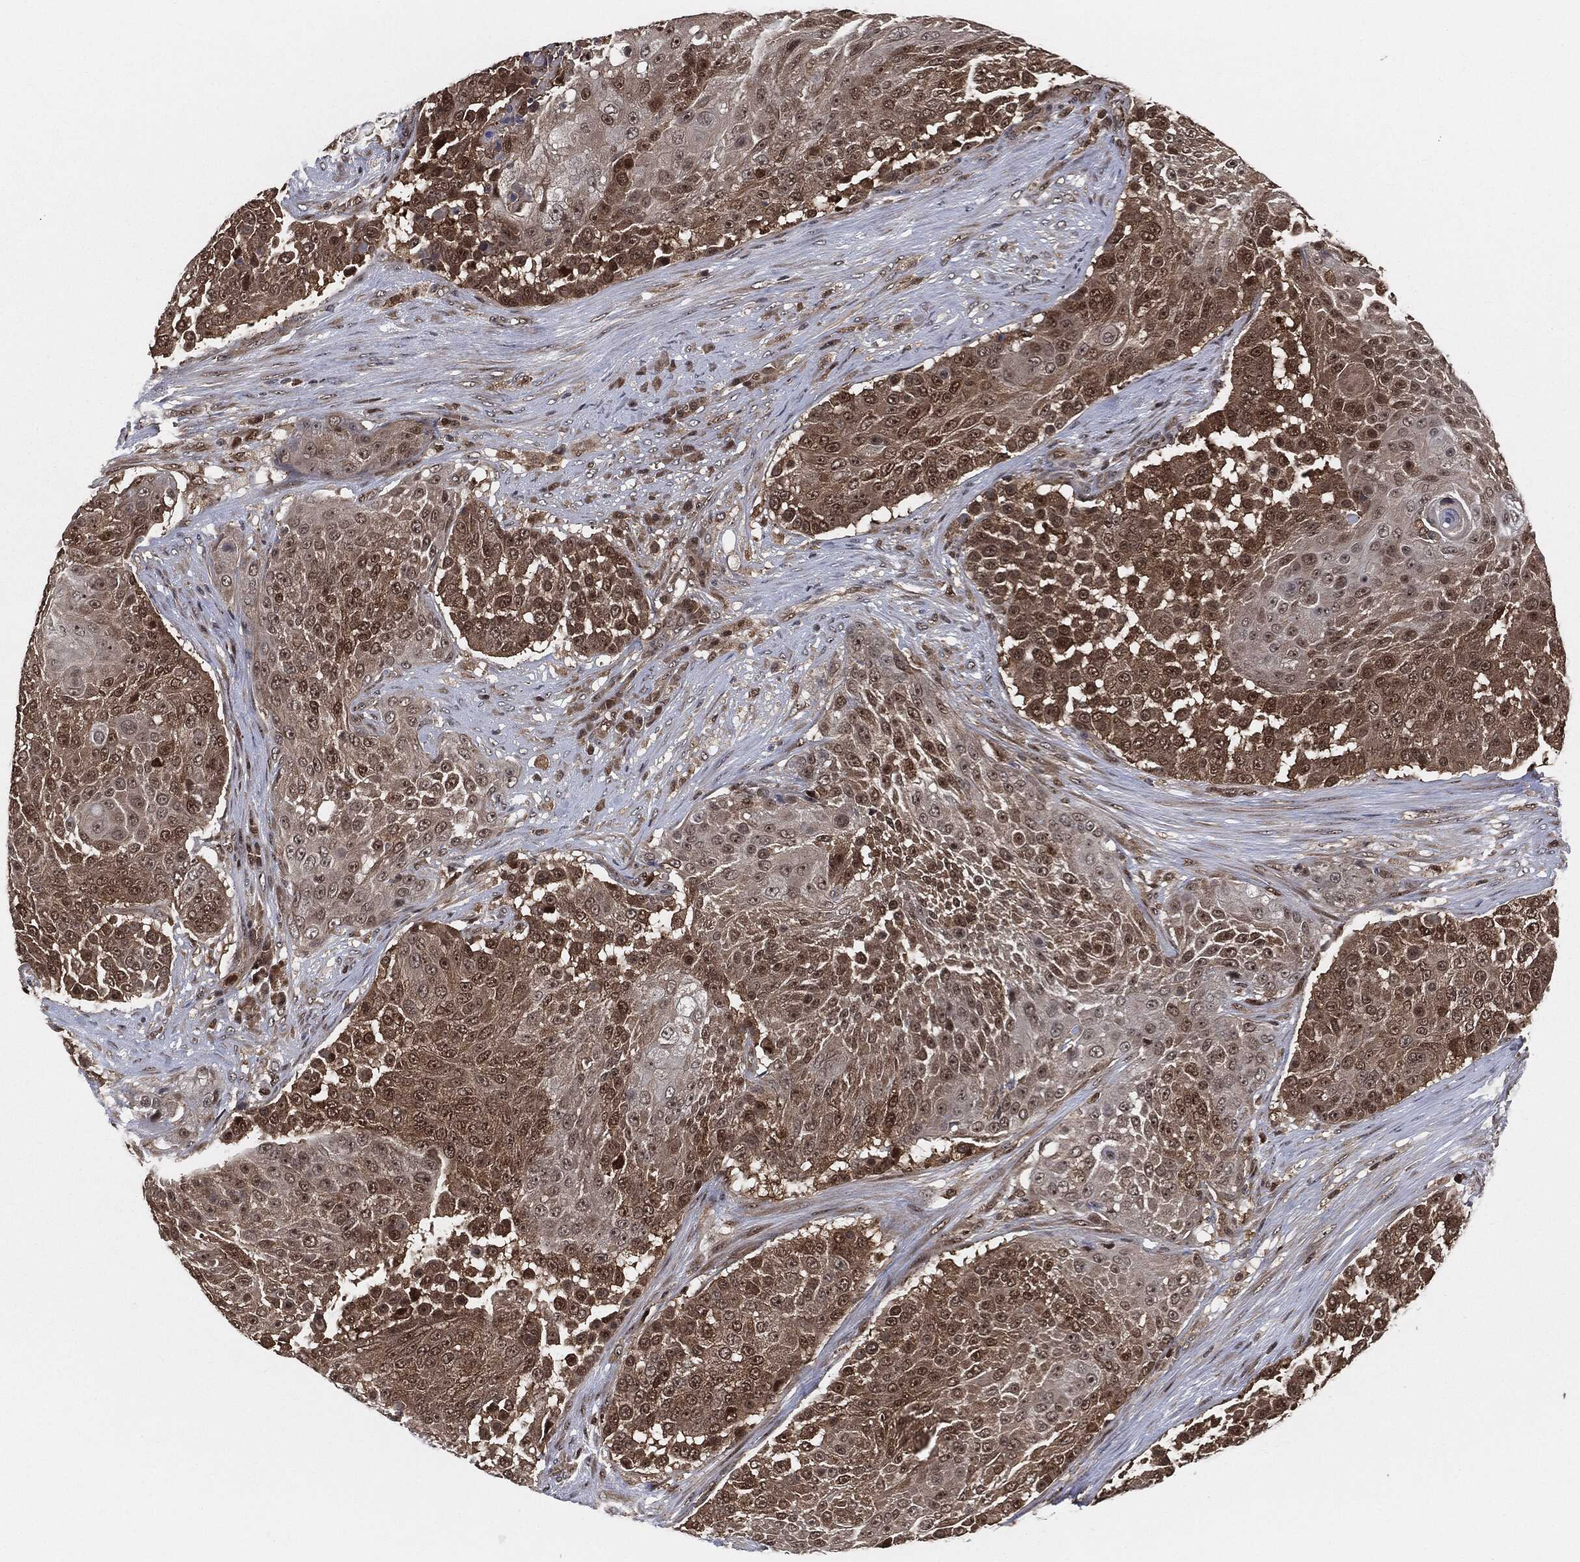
{"staining": {"intensity": "moderate", "quantity": "25%-75%", "location": "cytoplasmic/membranous"}, "tissue": "urothelial cancer", "cell_type": "Tumor cells", "image_type": "cancer", "snomed": [{"axis": "morphology", "description": "Urothelial carcinoma, High grade"}, {"axis": "topography", "description": "Urinary bladder"}], "caption": "A photomicrograph of human urothelial carcinoma (high-grade) stained for a protein shows moderate cytoplasmic/membranous brown staining in tumor cells. (Brightfield microscopy of DAB IHC at high magnification).", "gene": "CAPRIN2", "patient": {"sex": "female", "age": 63}}